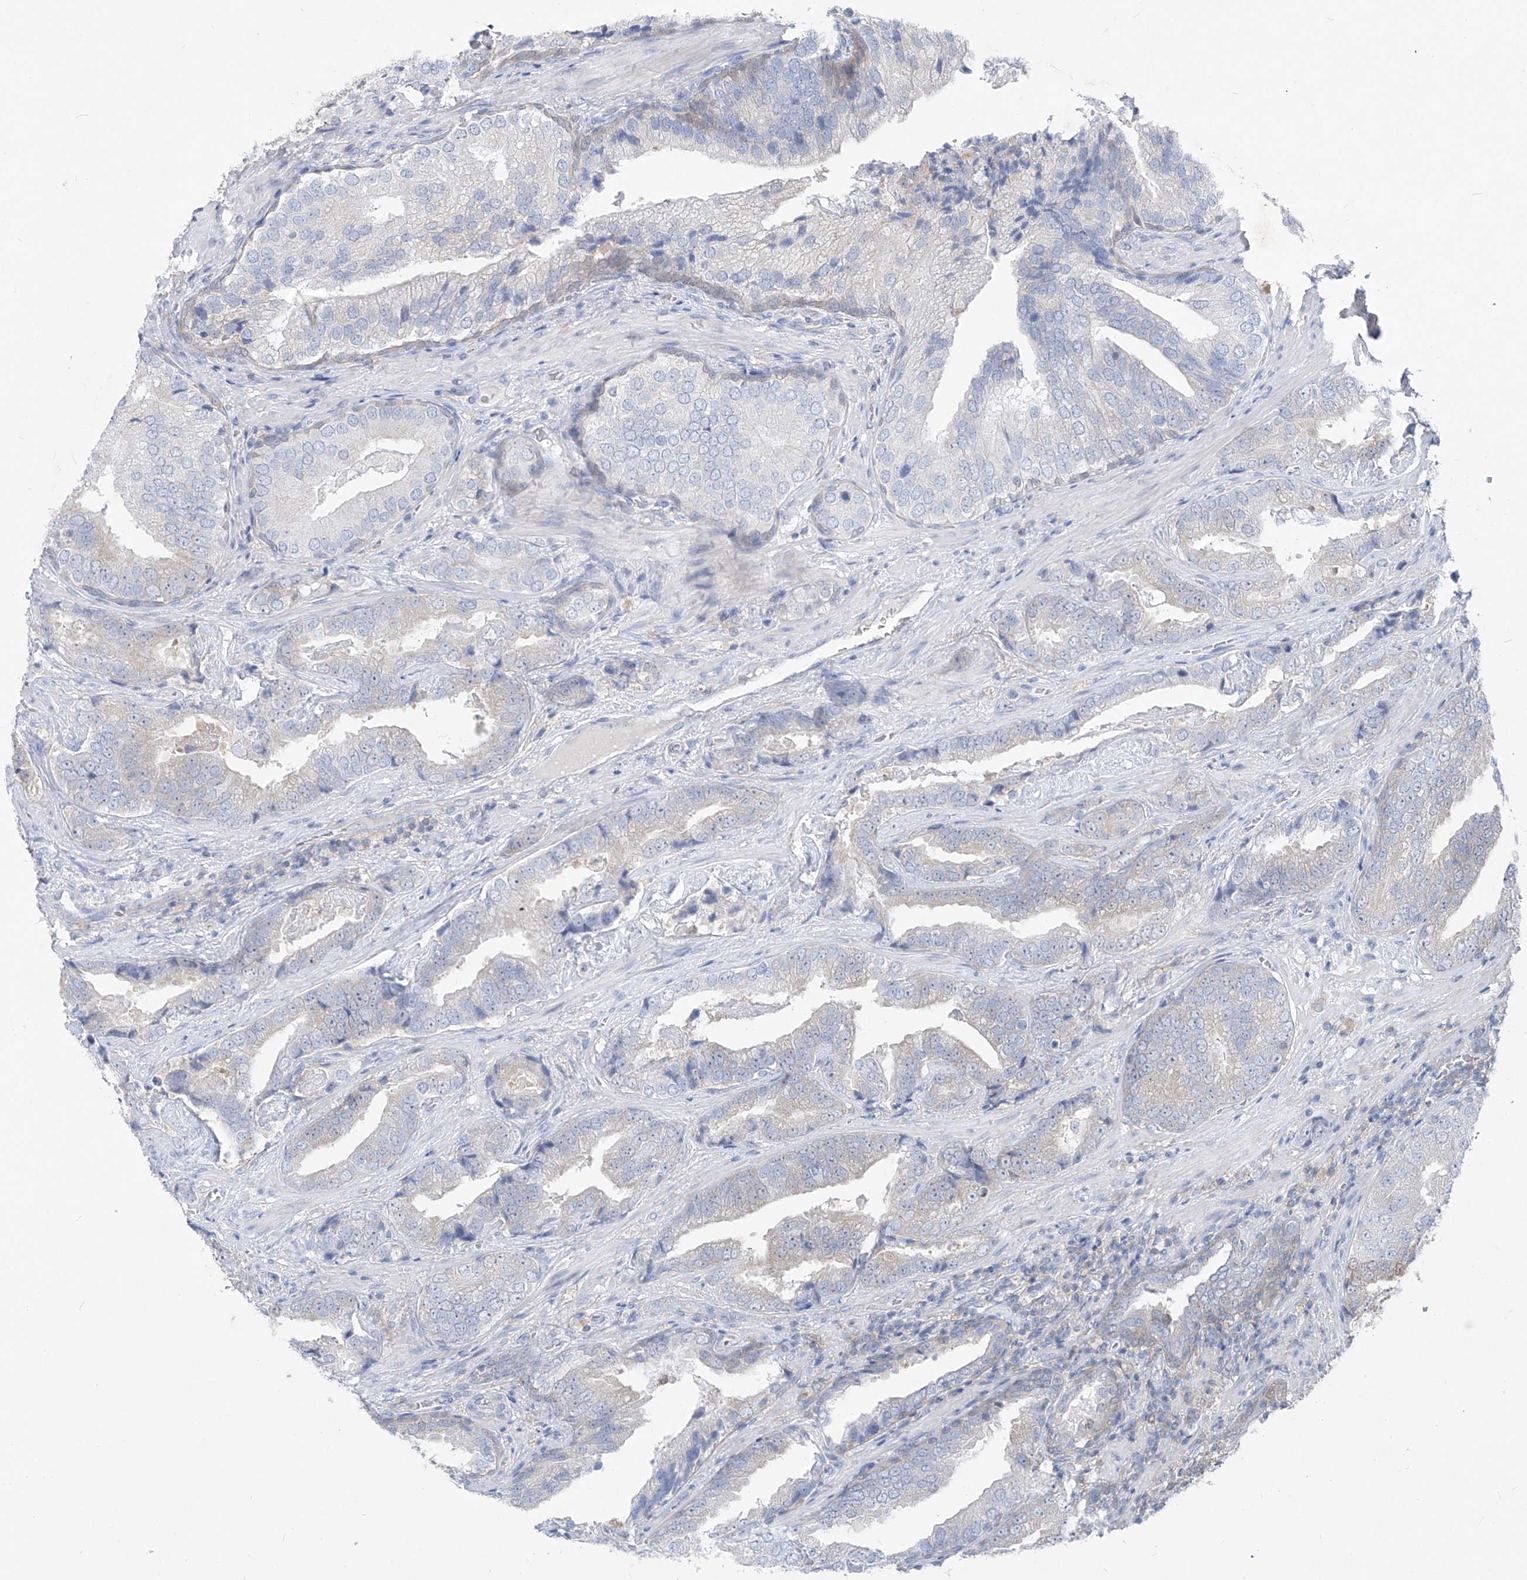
{"staining": {"intensity": "weak", "quantity": "<25%", "location": "cytoplasmic/membranous"}, "tissue": "prostate cancer", "cell_type": "Tumor cells", "image_type": "cancer", "snomed": [{"axis": "morphology", "description": "Adenocarcinoma, Low grade"}, {"axis": "topography", "description": "Prostate"}], "caption": "IHC micrograph of neoplastic tissue: human low-grade adenocarcinoma (prostate) stained with DAB reveals no significant protein positivity in tumor cells.", "gene": "UFL1", "patient": {"sex": "male", "age": 67}}